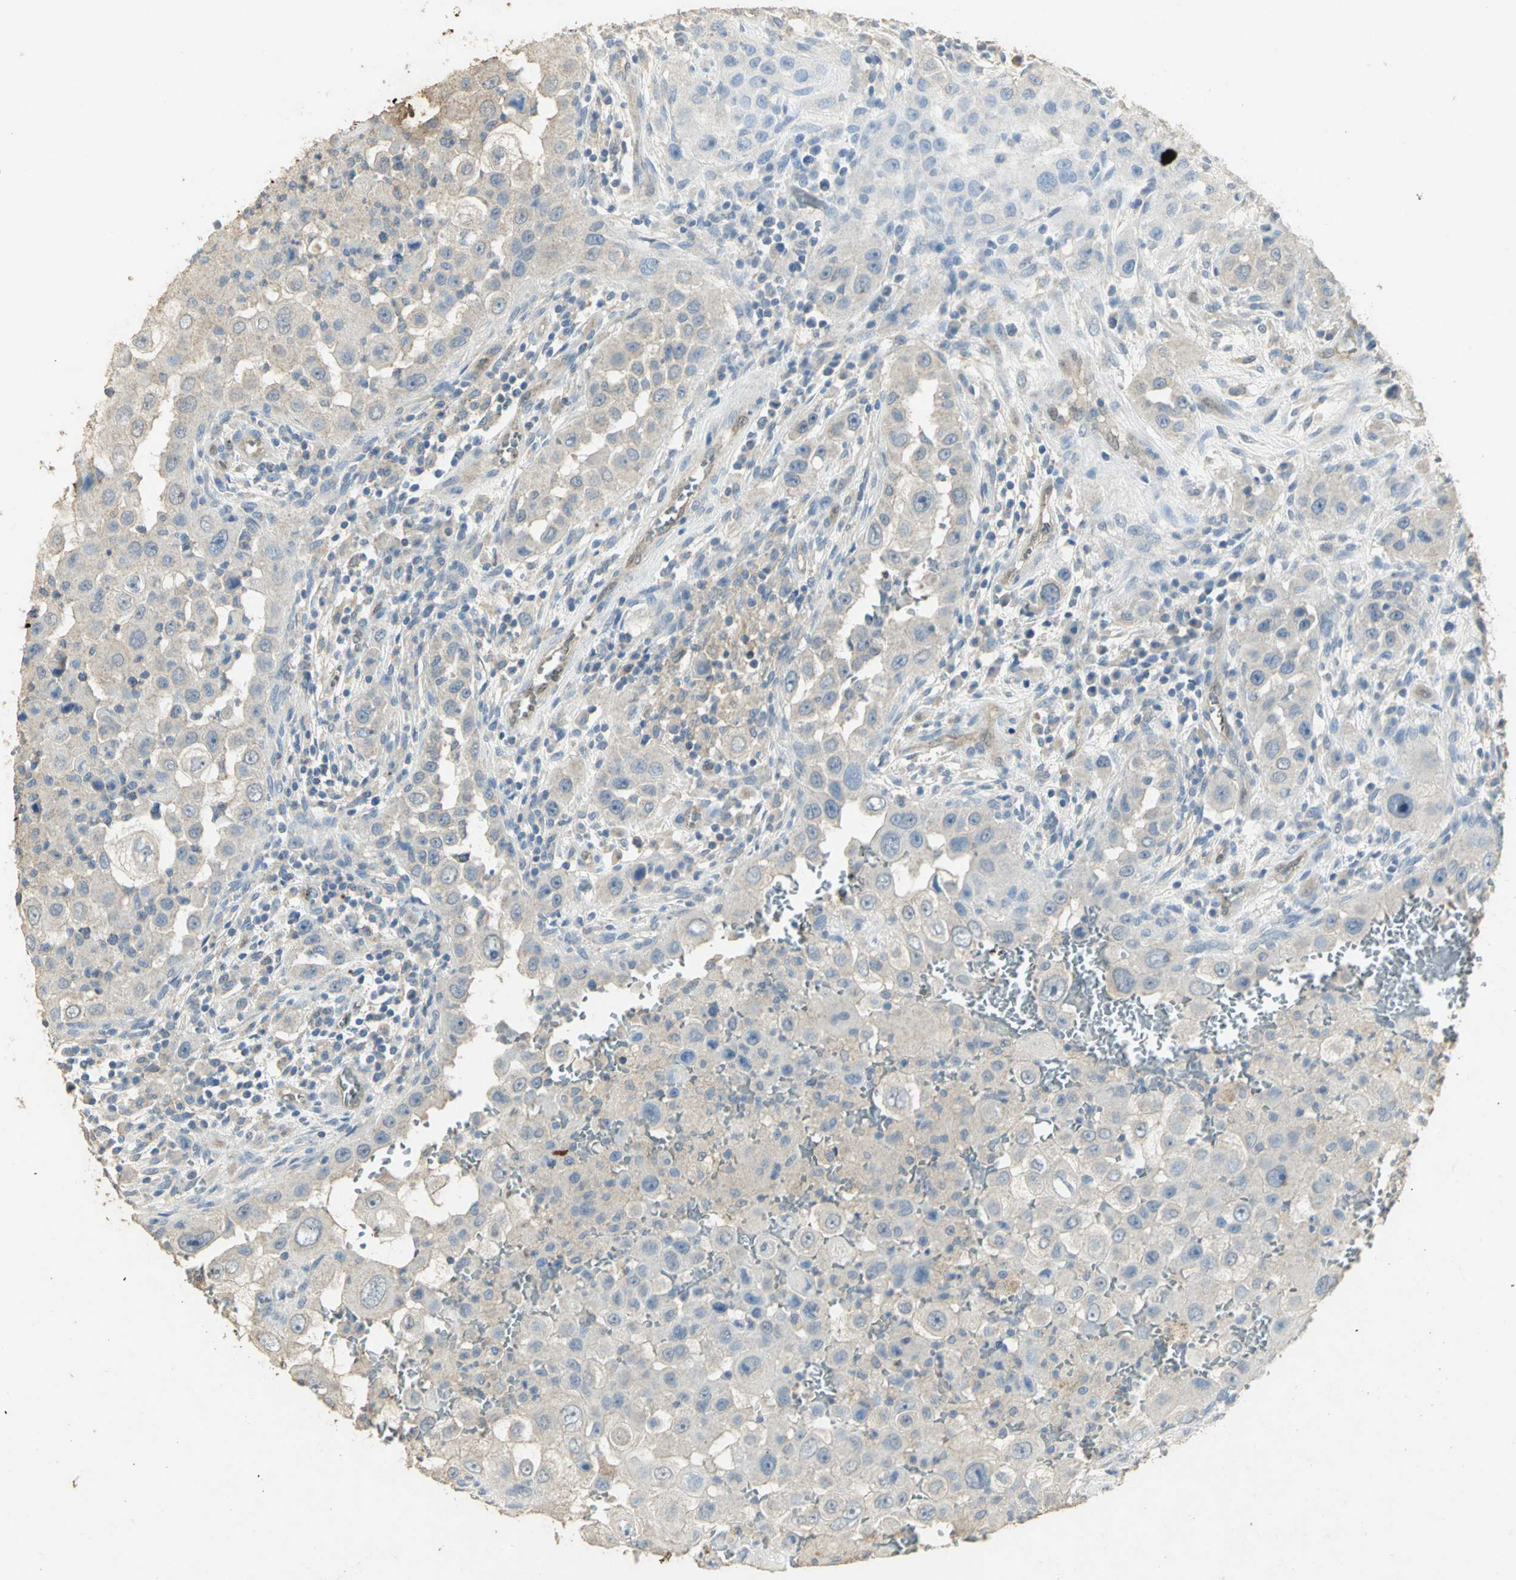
{"staining": {"intensity": "negative", "quantity": "none", "location": "none"}, "tissue": "head and neck cancer", "cell_type": "Tumor cells", "image_type": "cancer", "snomed": [{"axis": "morphology", "description": "Carcinoma, NOS"}, {"axis": "topography", "description": "Head-Neck"}], "caption": "Tumor cells are negative for brown protein staining in head and neck cancer (carcinoma).", "gene": "ASB9", "patient": {"sex": "male", "age": 87}}